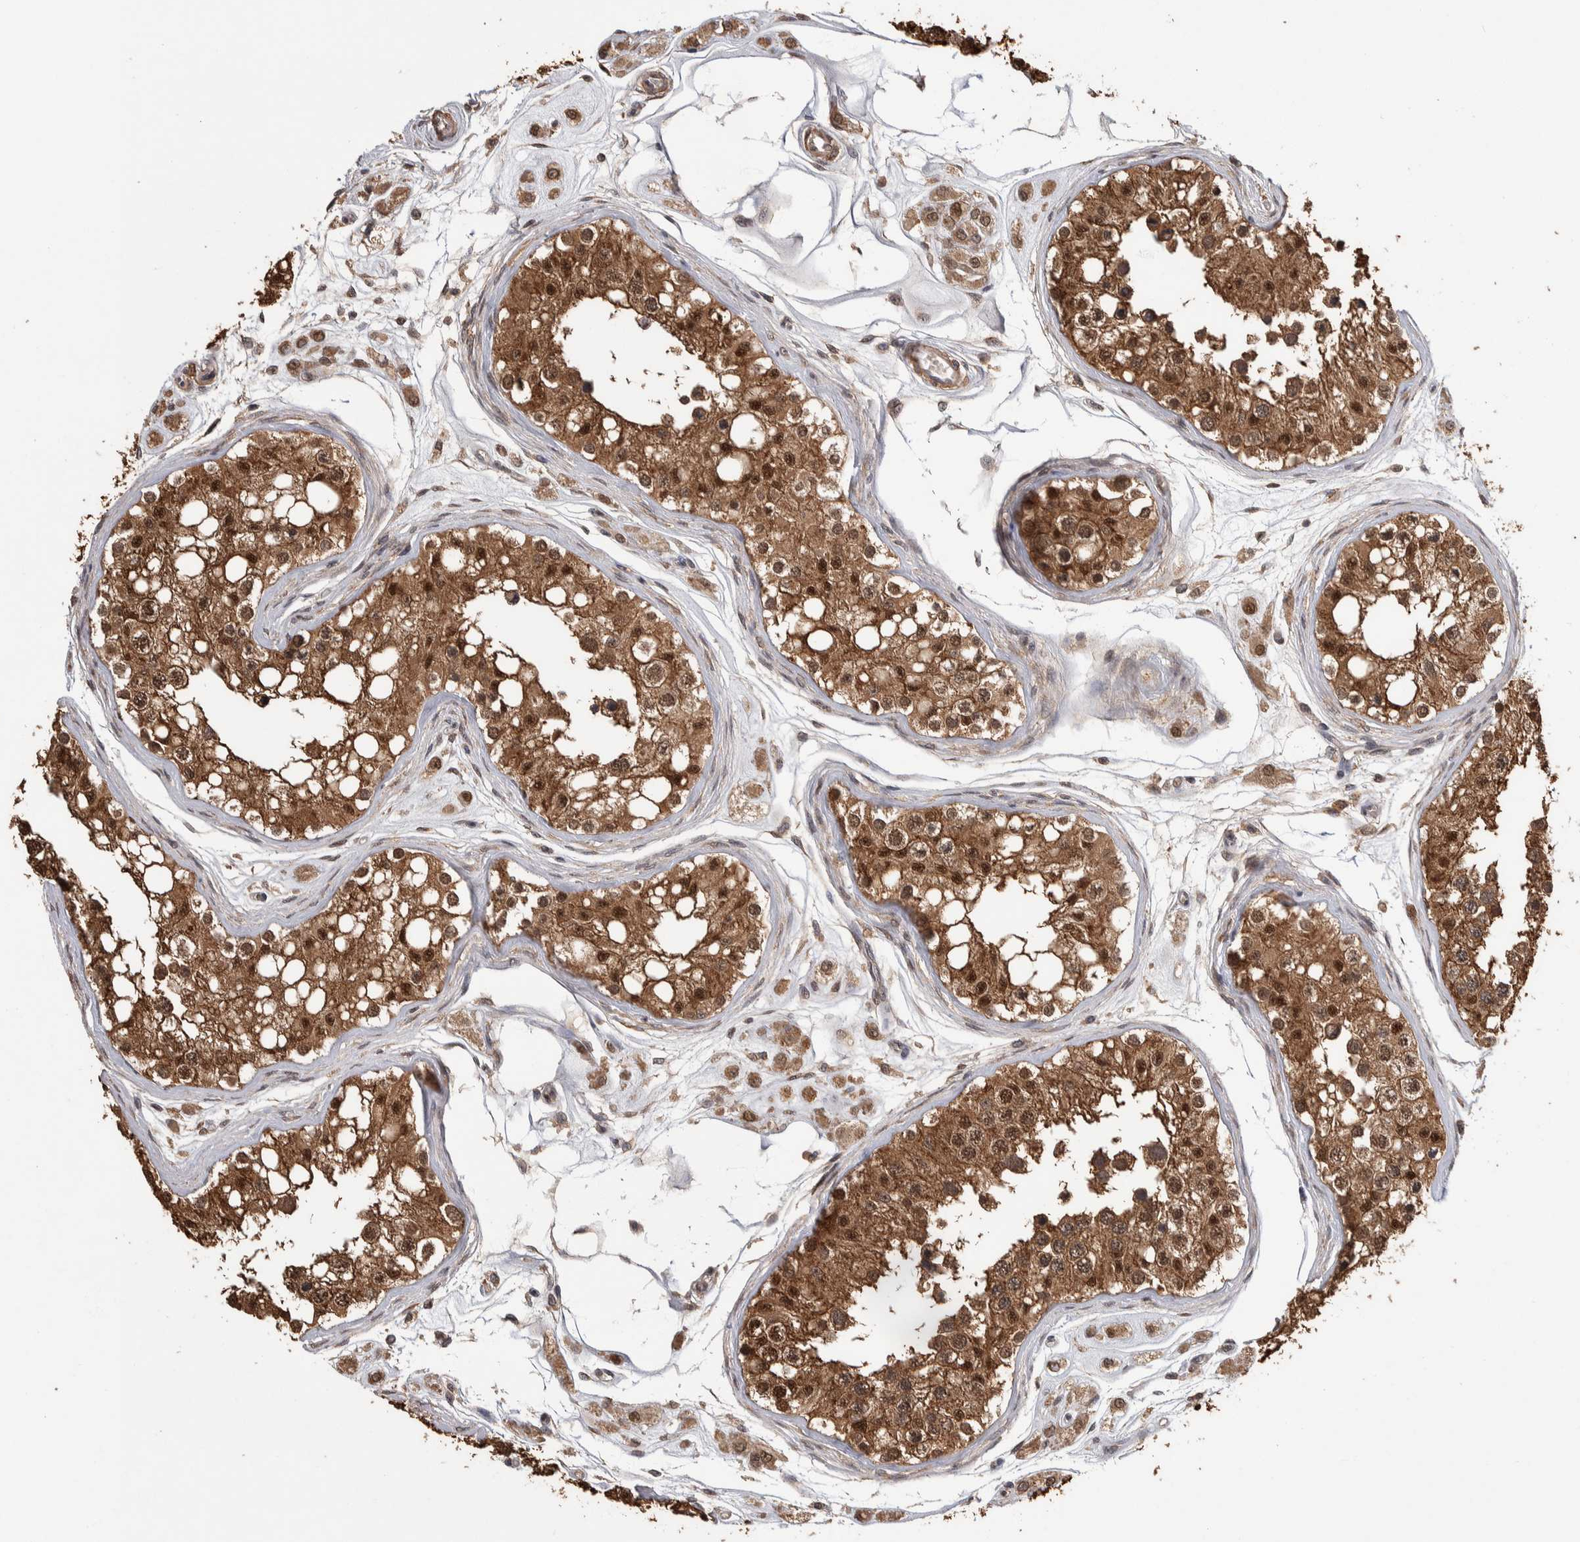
{"staining": {"intensity": "moderate", "quantity": ">75%", "location": "cytoplasmic/membranous,nuclear"}, "tissue": "testis", "cell_type": "Cells in seminiferous ducts", "image_type": "normal", "snomed": [{"axis": "morphology", "description": "Normal tissue, NOS"}, {"axis": "morphology", "description": "Adenocarcinoma, metastatic, NOS"}, {"axis": "topography", "description": "Testis"}], "caption": "Testis stained with IHC displays moderate cytoplasmic/membranous,nuclear expression in about >75% of cells in seminiferous ducts.", "gene": "DVL2", "patient": {"sex": "male", "age": 26}}